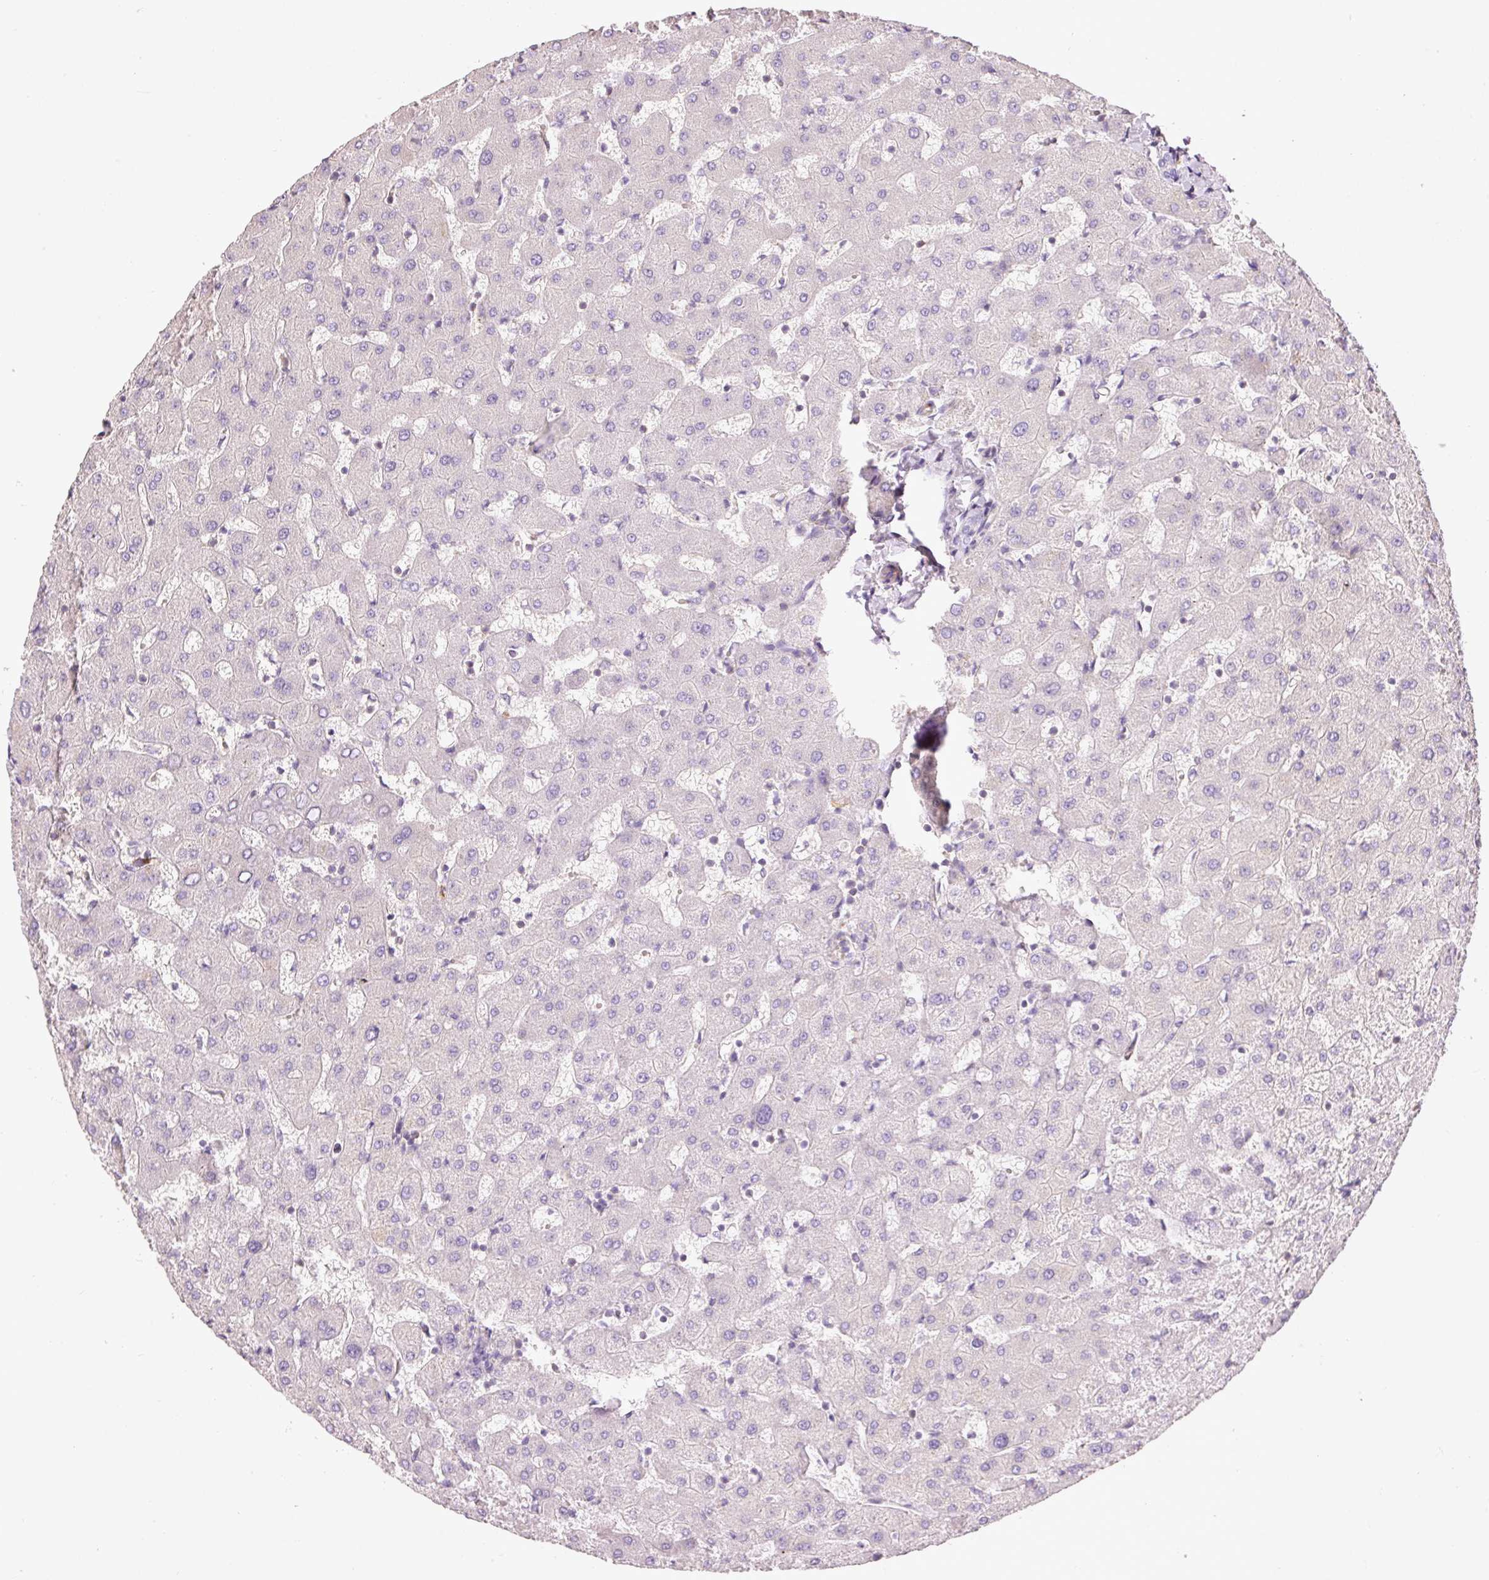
{"staining": {"intensity": "negative", "quantity": "none", "location": "none"}, "tissue": "liver", "cell_type": "Cholangiocytes", "image_type": "normal", "snomed": [{"axis": "morphology", "description": "Normal tissue, NOS"}, {"axis": "topography", "description": "Liver"}], "caption": "A high-resolution micrograph shows immunohistochemistry staining of normal liver, which exhibits no significant staining in cholangiocytes. (Brightfield microscopy of DAB IHC at high magnification).", "gene": "DOK6", "patient": {"sex": "female", "age": 63}}